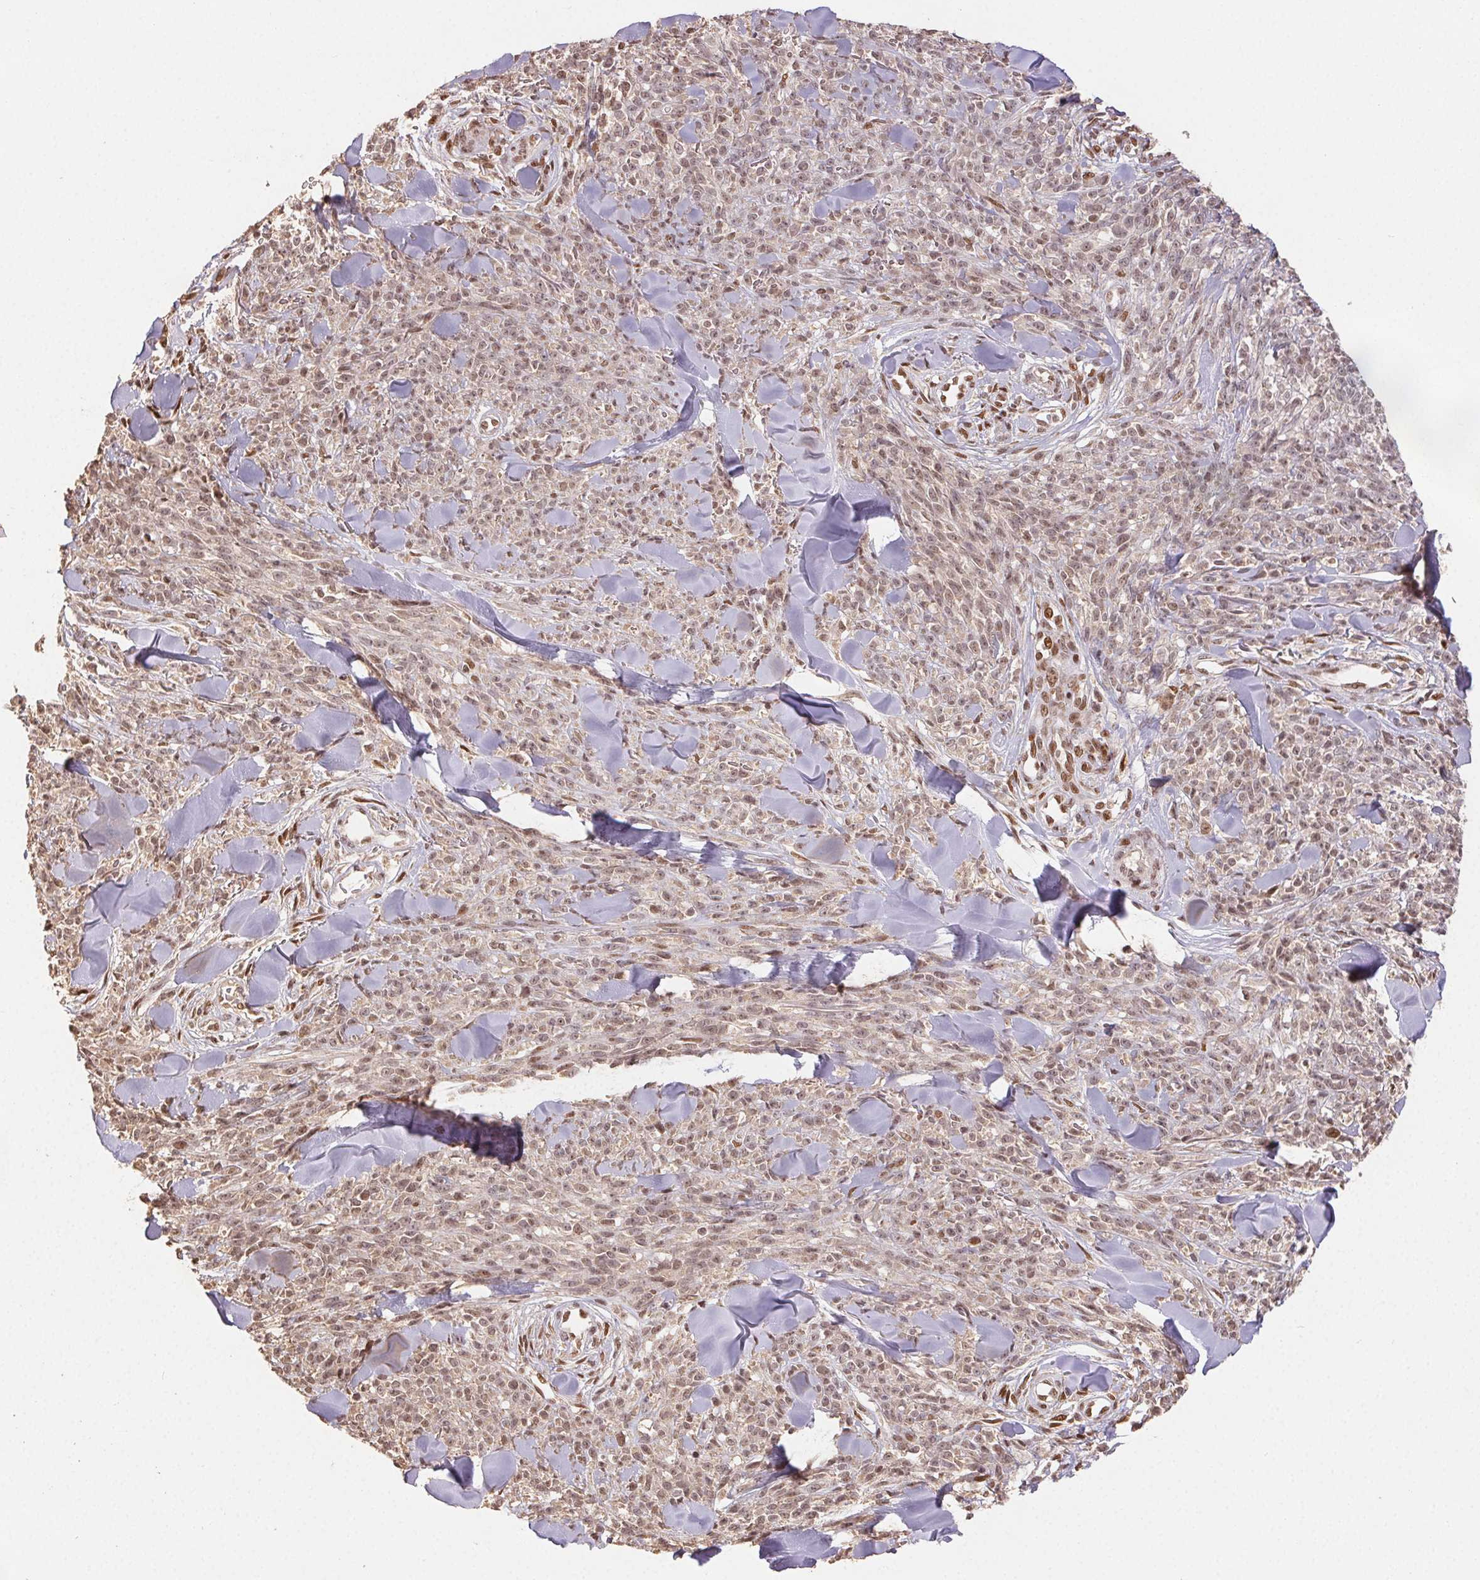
{"staining": {"intensity": "moderate", "quantity": ">75%", "location": "nuclear"}, "tissue": "melanoma", "cell_type": "Tumor cells", "image_type": "cancer", "snomed": [{"axis": "morphology", "description": "Malignant melanoma, NOS"}, {"axis": "topography", "description": "Skin"}, {"axis": "topography", "description": "Skin of trunk"}], "caption": "Tumor cells demonstrate medium levels of moderate nuclear positivity in about >75% of cells in malignant melanoma.", "gene": "MAPKAPK2", "patient": {"sex": "male", "age": 74}}